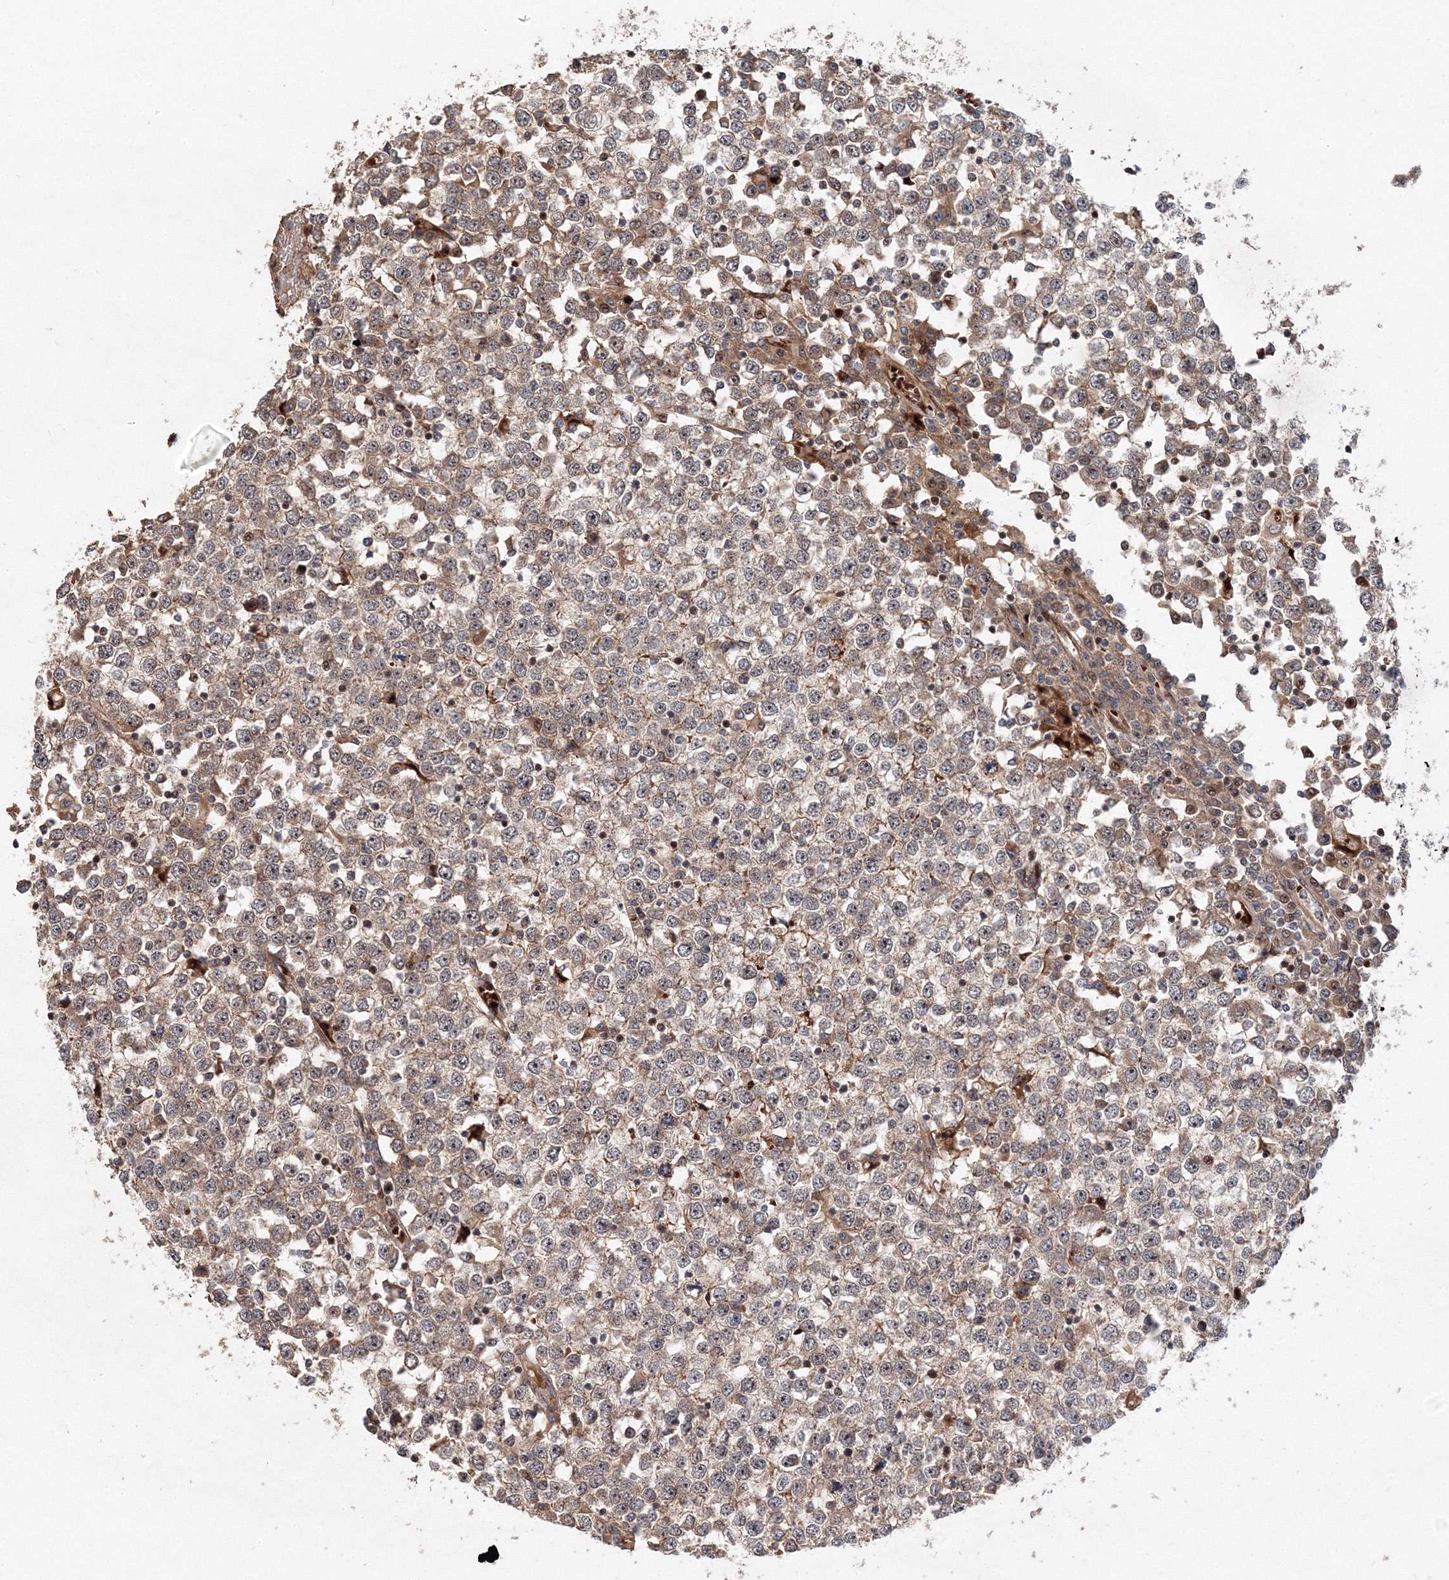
{"staining": {"intensity": "moderate", "quantity": ">75%", "location": "cytoplasmic/membranous,nuclear"}, "tissue": "testis cancer", "cell_type": "Tumor cells", "image_type": "cancer", "snomed": [{"axis": "morphology", "description": "Seminoma, NOS"}, {"axis": "topography", "description": "Testis"}], "caption": "Moderate cytoplasmic/membranous and nuclear protein expression is identified in about >75% of tumor cells in testis cancer.", "gene": "ANKAR", "patient": {"sex": "male", "age": 65}}